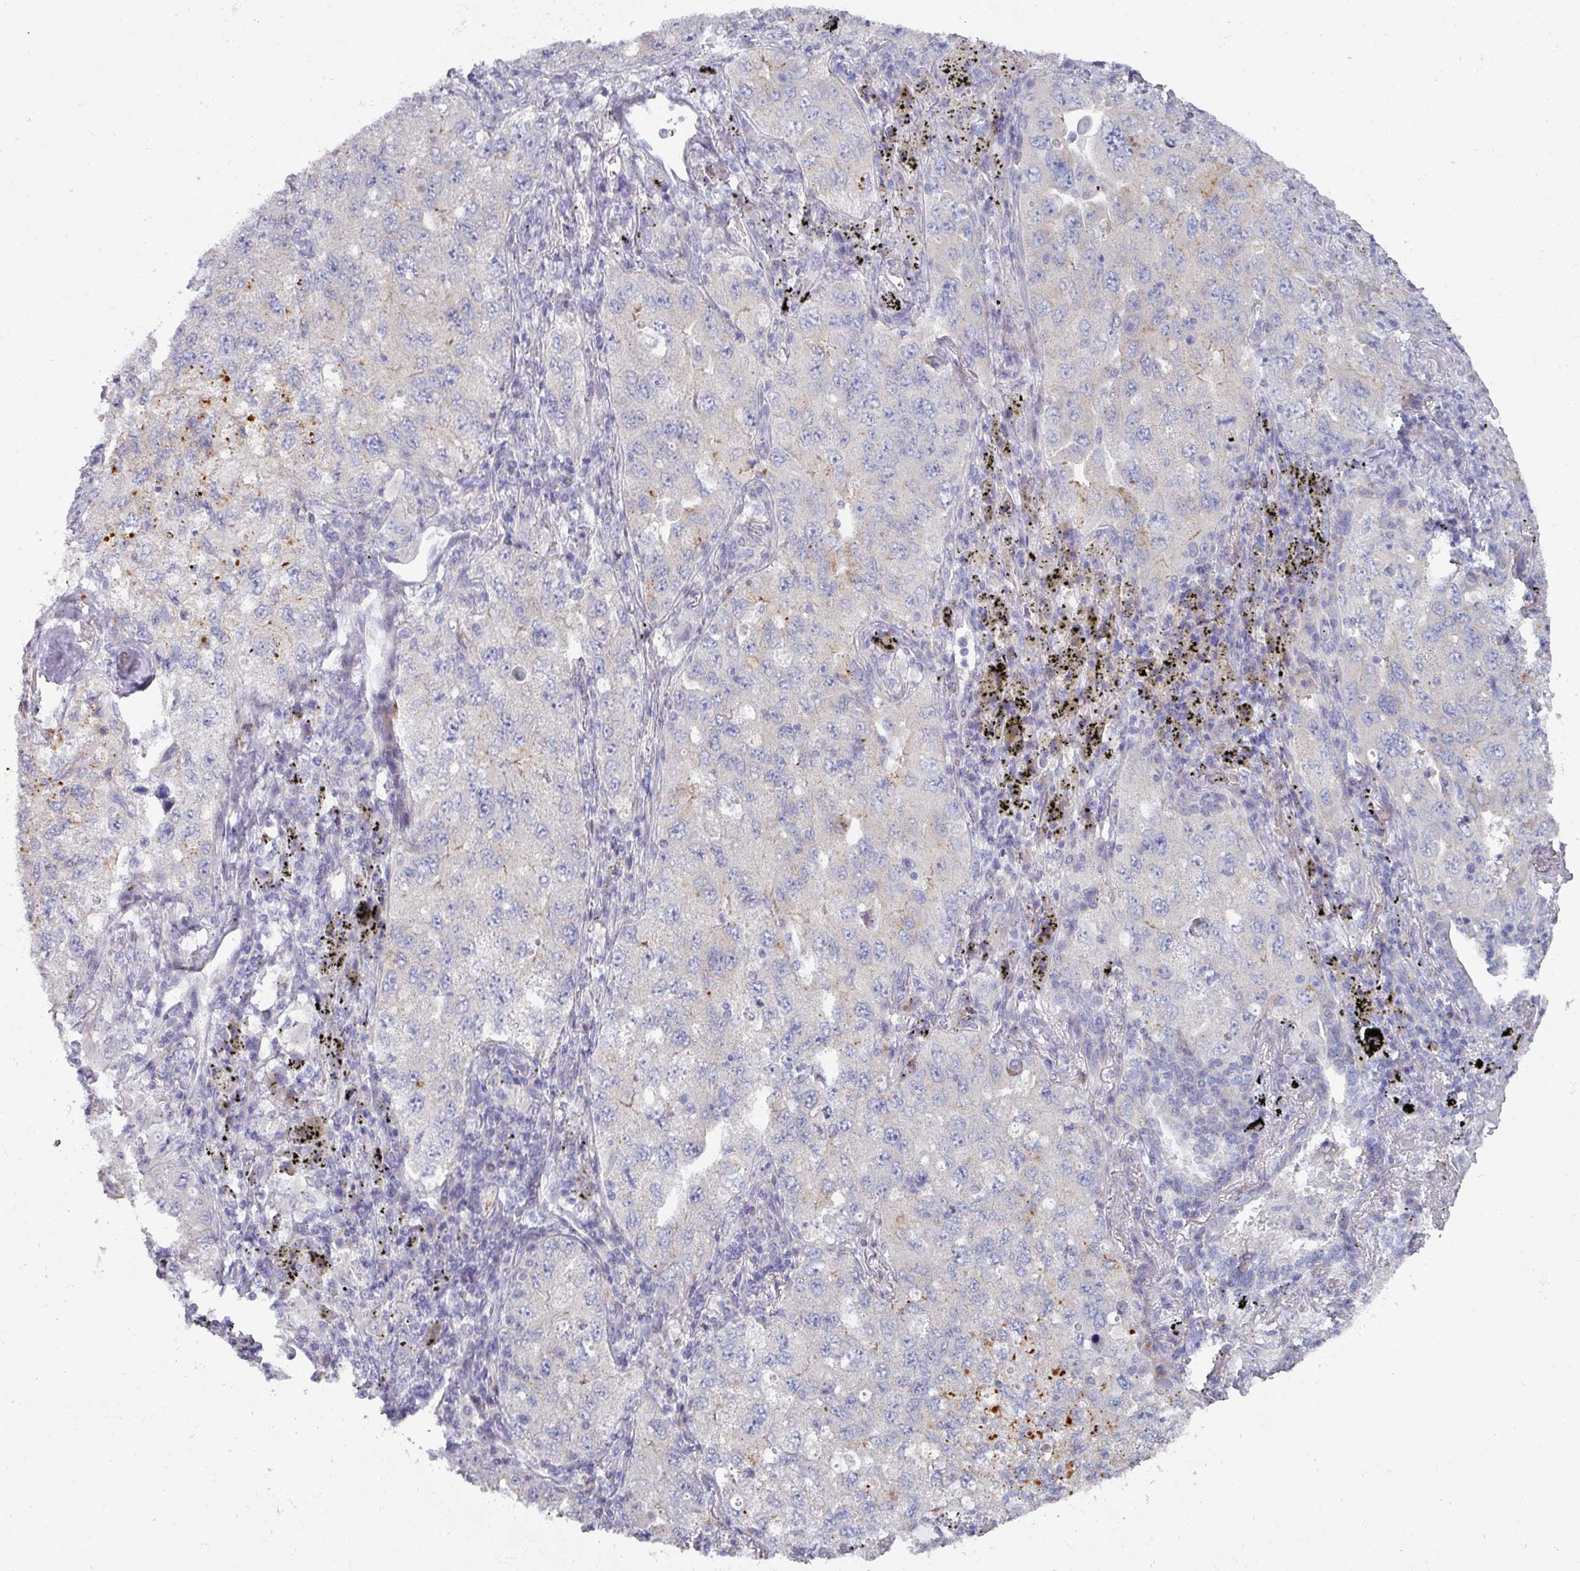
{"staining": {"intensity": "negative", "quantity": "none", "location": "none"}, "tissue": "lung cancer", "cell_type": "Tumor cells", "image_type": "cancer", "snomed": [{"axis": "morphology", "description": "Adenocarcinoma, NOS"}, {"axis": "topography", "description": "Lung"}], "caption": "The immunohistochemistry (IHC) image has no significant staining in tumor cells of lung adenocarcinoma tissue.", "gene": "NT5C1A", "patient": {"sex": "female", "age": 57}}